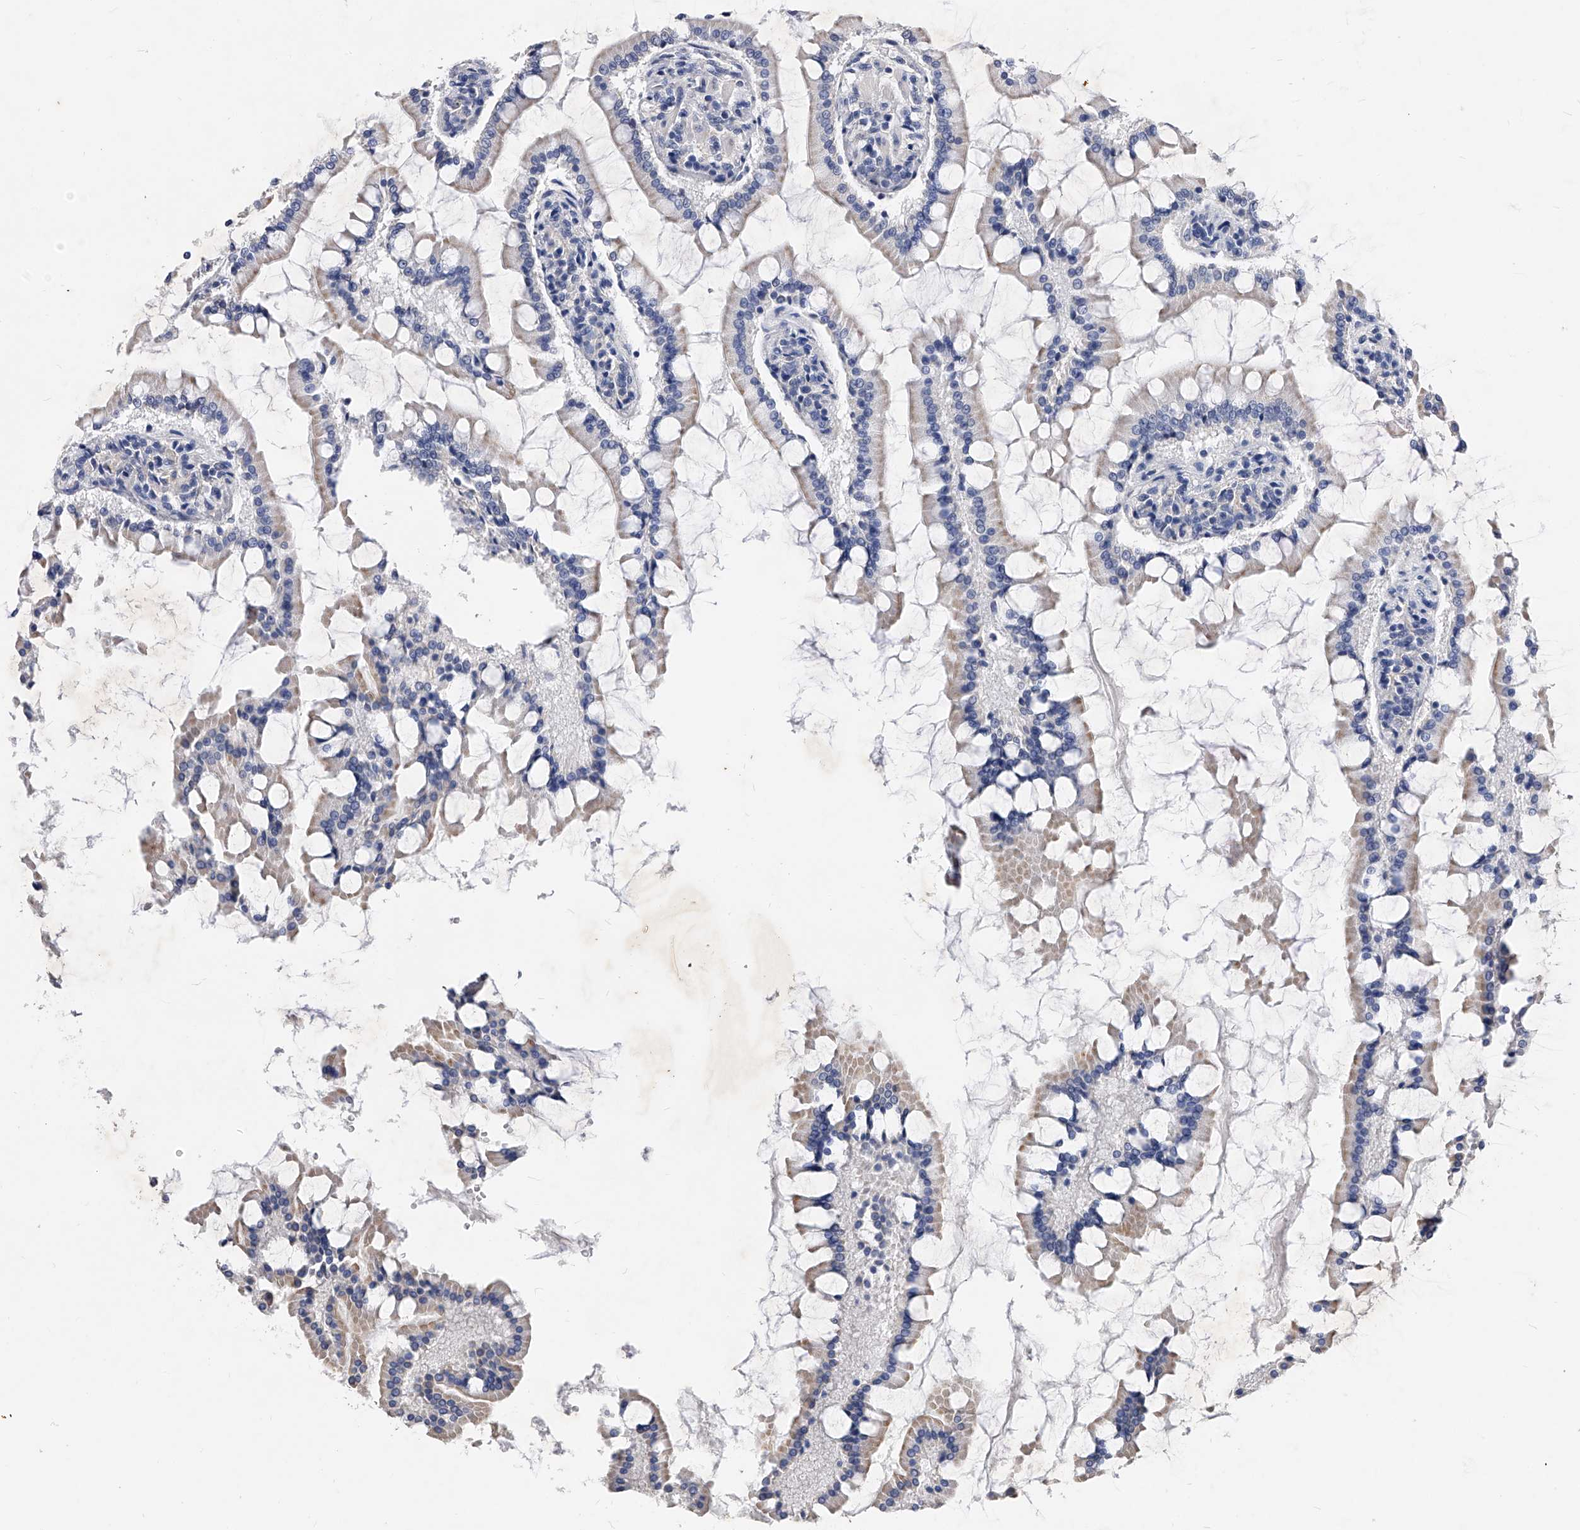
{"staining": {"intensity": "weak", "quantity": "<25%", "location": "cytoplasmic/membranous"}, "tissue": "small intestine", "cell_type": "Glandular cells", "image_type": "normal", "snomed": [{"axis": "morphology", "description": "Normal tissue, NOS"}, {"axis": "topography", "description": "Small intestine"}], "caption": "The immunohistochemistry micrograph has no significant staining in glandular cells of small intestine.", "gene": "ZNF529", "patient": {"sex": "male", "age": 41}}